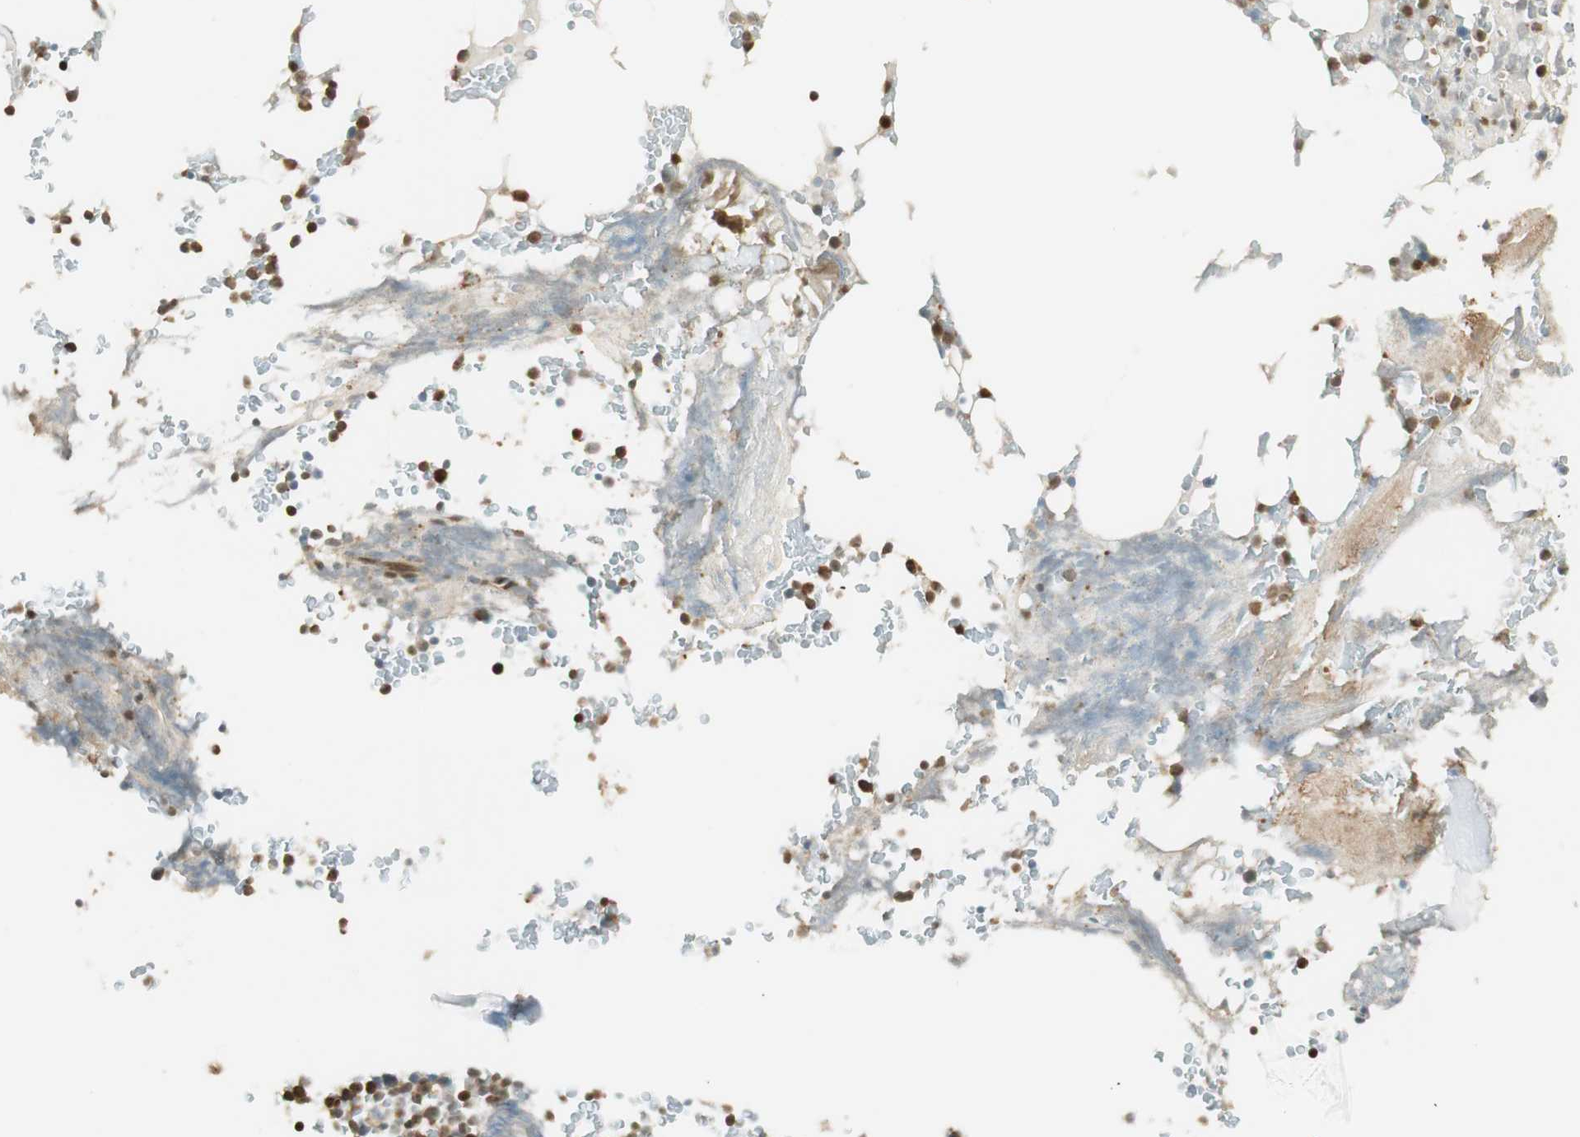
{"staining": {"intensity": "strong", "quantity": ">75%", "location": "cytoplasmic/membranous,nuclear"}, "tissue": "bone marrow", "cell_type": "Hematopoietic cells", "image_type": "normal", "snomed": [{"axis": "morphology", "description": "Normal tissue, NOS"}, {"axis": "topography", "description": "Bone marrow"}], "caption": "Protein expression analysis of unremarkable bone marrow shows strong cytoplasmic/membranous,nuclear positivity in about >75% of hematopoietic cells. (IHC, brightfield microscopy, high magnification).", "gene": "ENSG00000268870", "patient": {"sex": "female", "age": 66}}